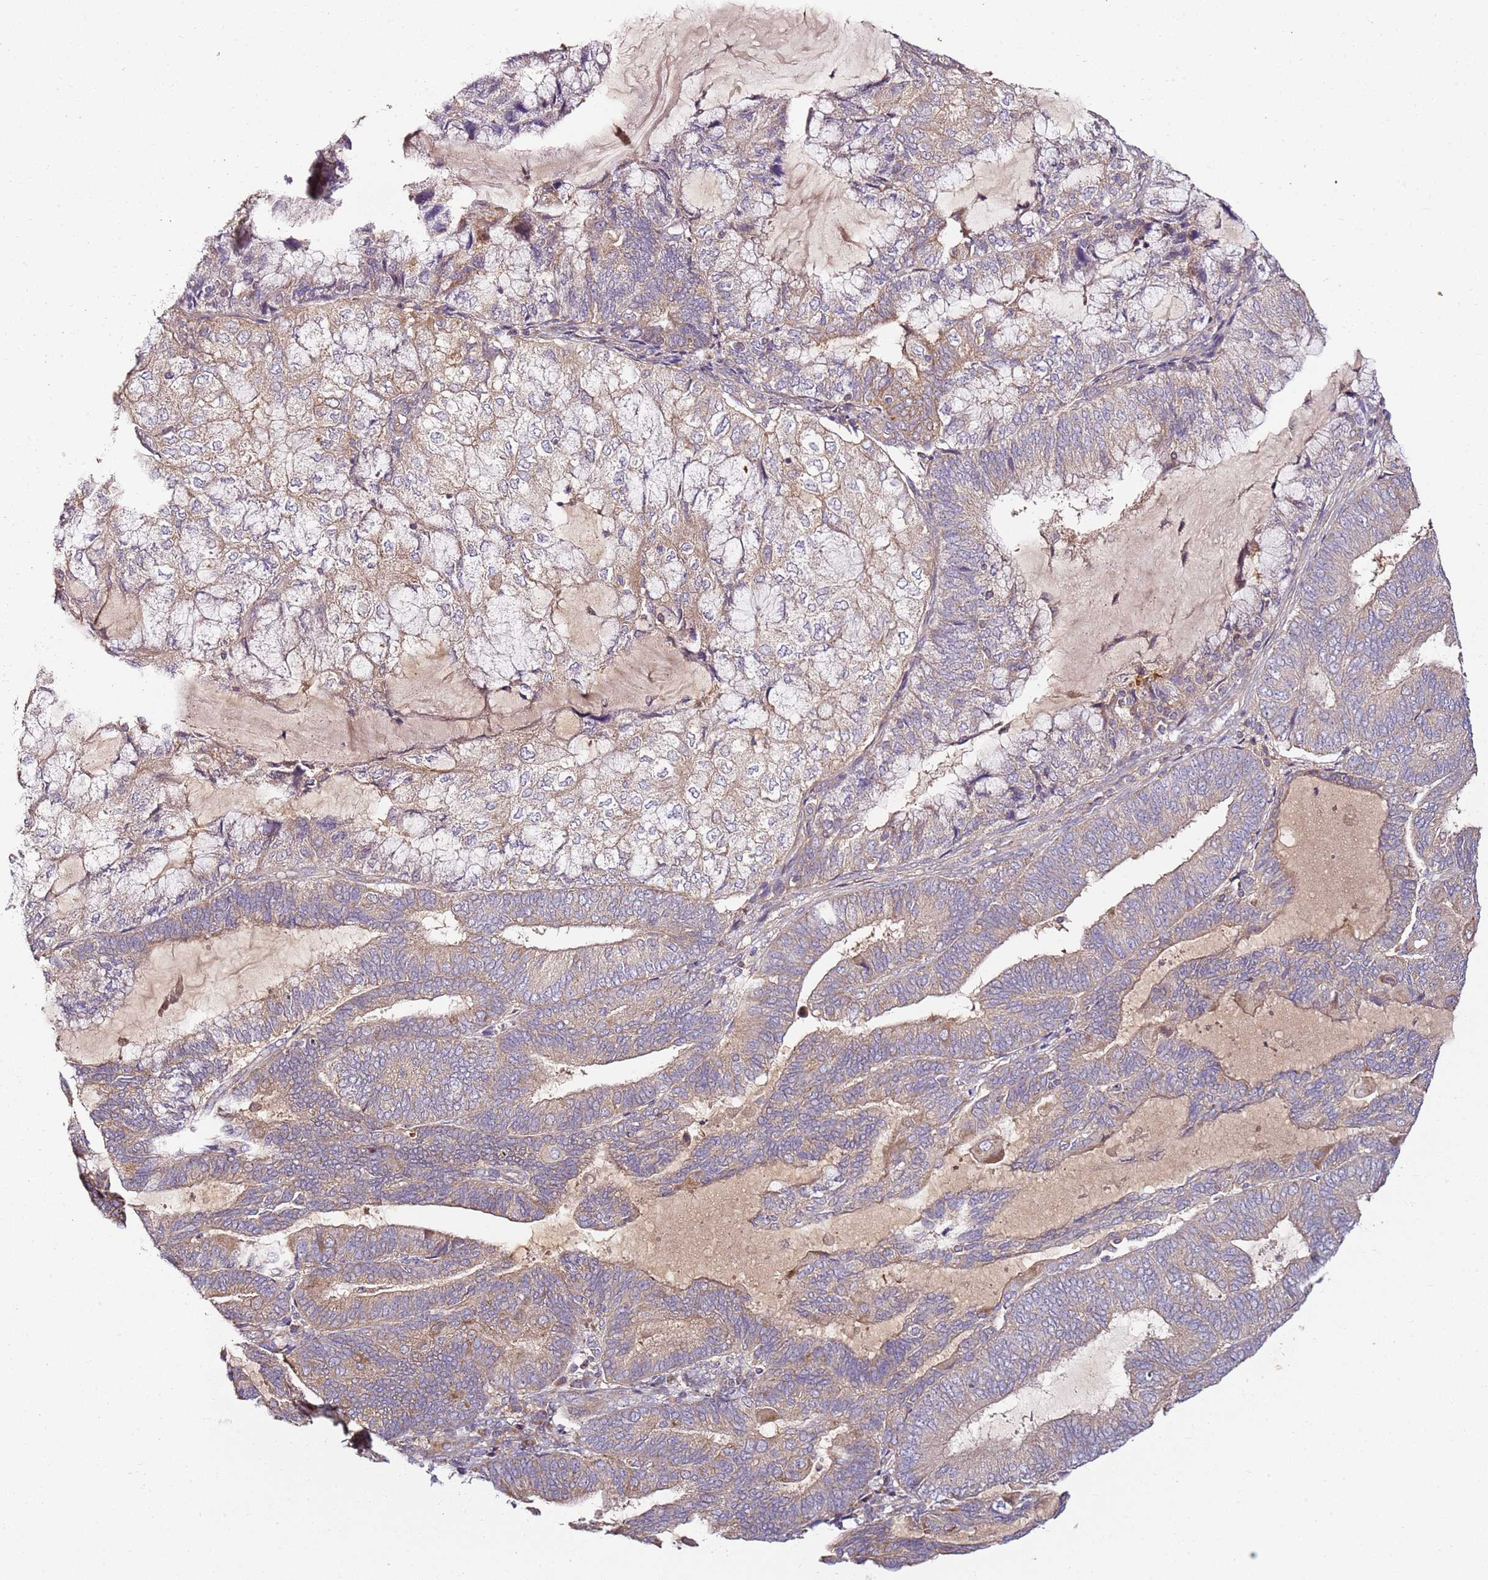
{"staining": {"intensity": "weak", "quantity": ">75%", "location": "cytoplasmic/membranous"}, "tissue": "endometrial cancer", "cell_type": "Tumor cells", "image_type": "cancer", "snomed": [{"axis": "morphology", "description": "Adenocarcinoma, NOS"}, {"axis": "topography", "description": "Endometrium"}], "caption": "Endometrial cancer (adenocarcinoma) stained for a protein (brown) shows weak cytoplasmic/membranous positive positivity in about >75% of tumor cells.", "gene": "KRTAP21-3", "patient": {"sex": "female", "age": 81}}